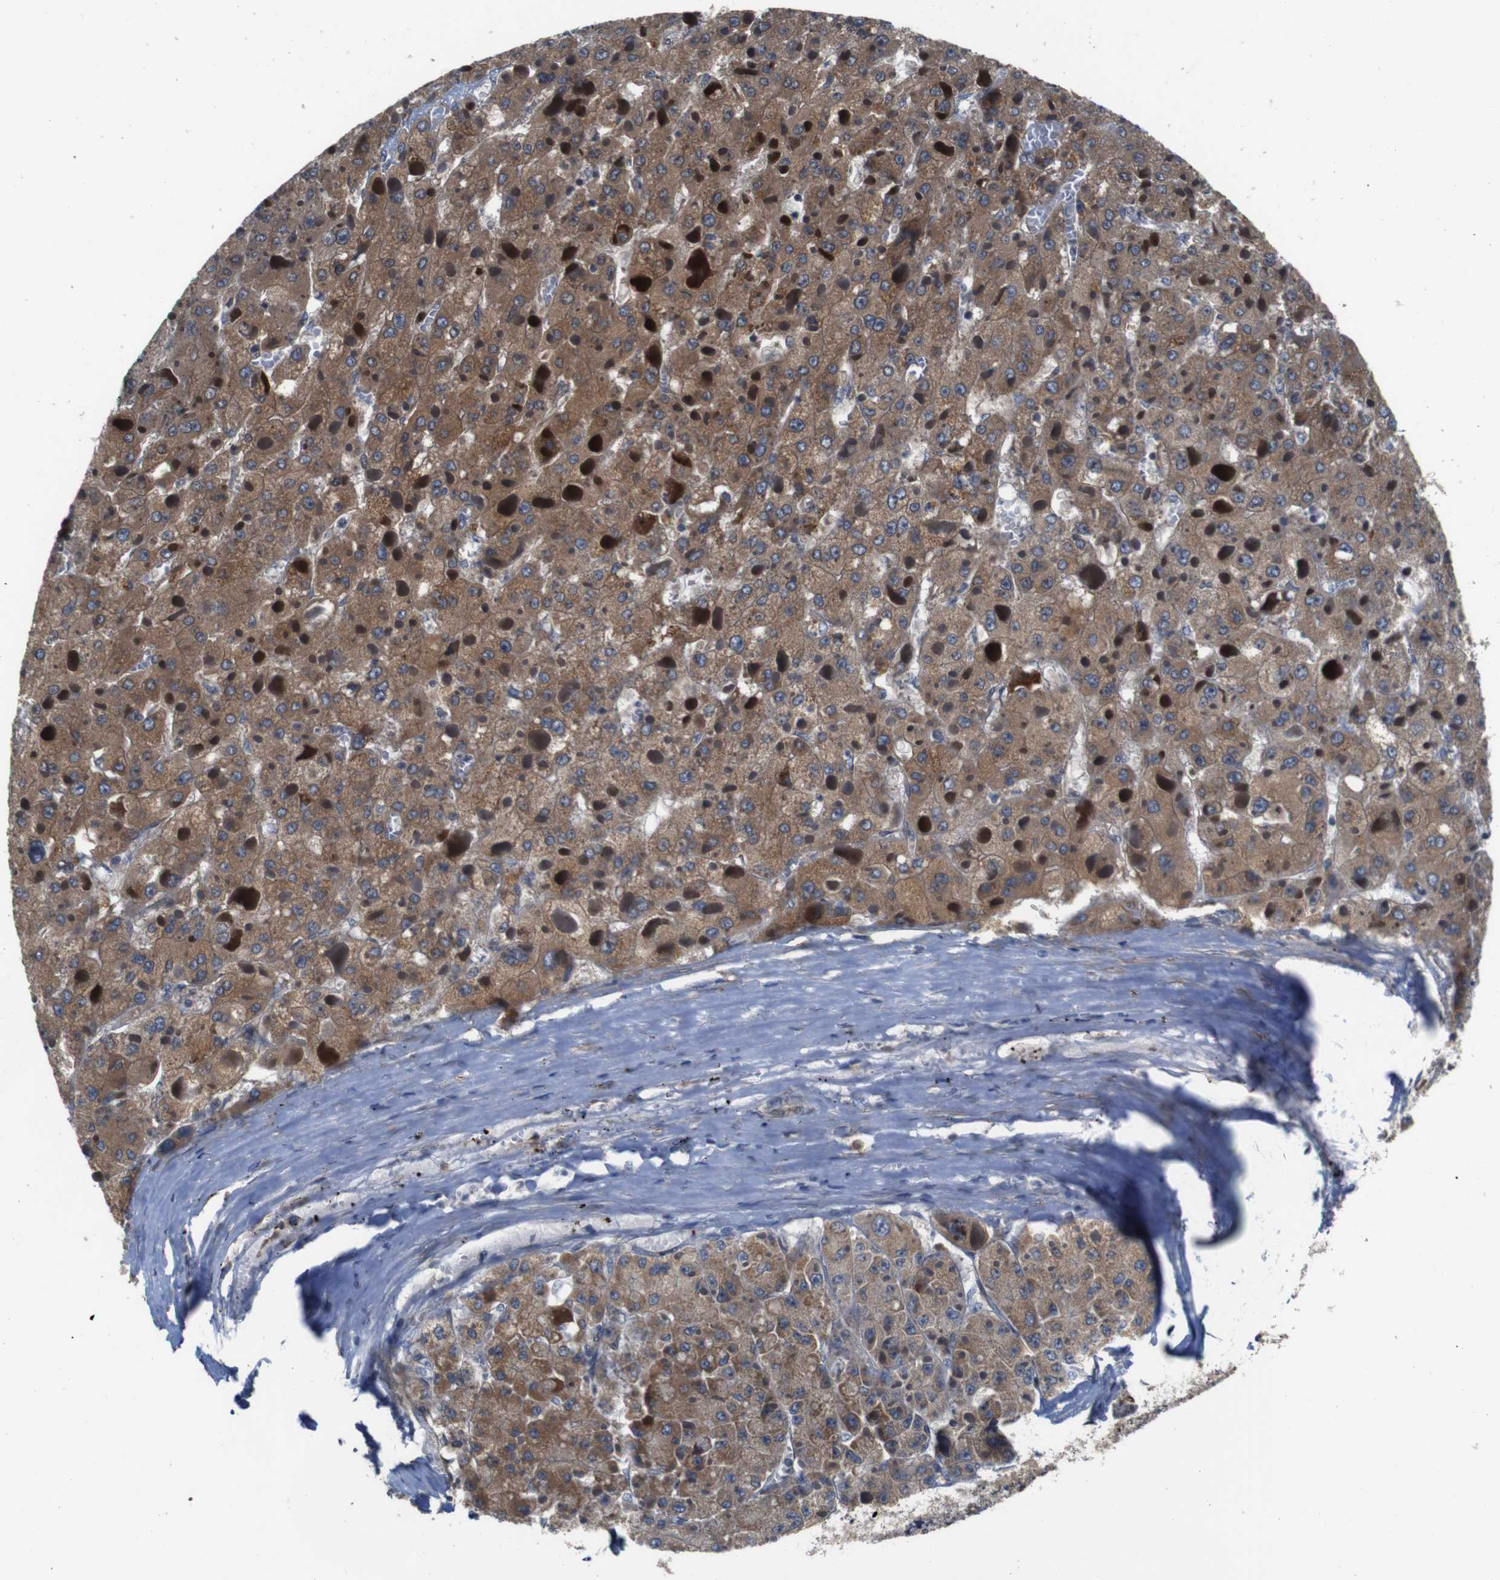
{"staining": {"intensity": "moderate", "quantity": ">75%", "location": "cytoplasmic/membranous"}, "tissue": "liver cancer", "cell_type": "Tumor cells", "image_type": "cancer", "snomed": [{"axis": "morphology", "description": "Carcinoma, Hepatocellular, NOS"}, {"axis": "topography", "description": "Liver"}], "caption": "Hepatocellular carcinoma (liver) stained with immunohistochemistry (IHC) shows moderate cytoplasmic/membranous staining in about >75% of tumor cells.", "gene": "GGT7", "patient": {"sex": "female", "age": 73}}